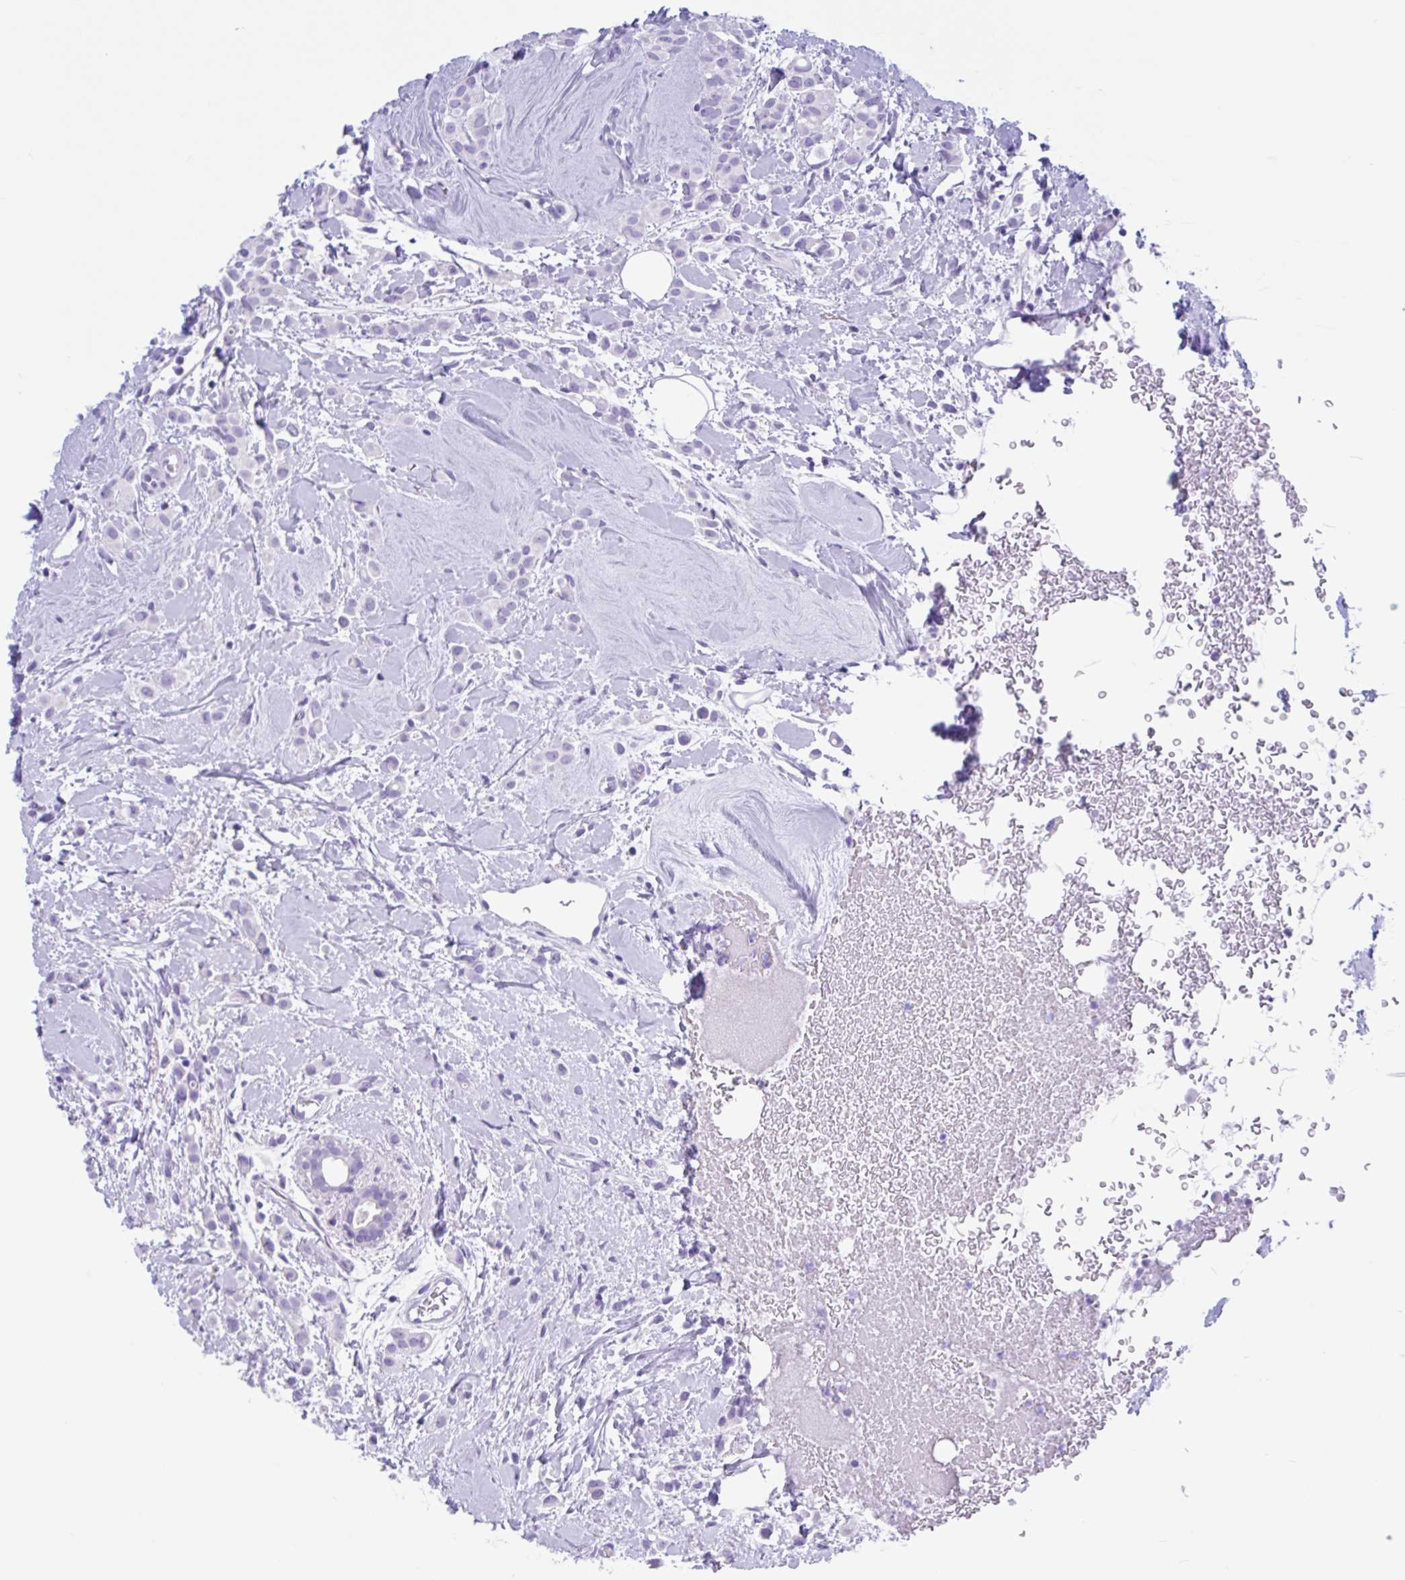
{"staining": {"intensity": "negative", "quantity": "none", "location": "none"}, "tissue": "breast cancer", "cell_type": "Tumor cells", "image_type": "cancer", "snomed": [{"axis": "morphology", "description": "Lobular carcinoma"}, {"axis": "topography", "description": "Breast"}], "caption": "Image shows no protein positivity in tumor cells of breast cancer (lobular carcinoma) tissue.", "gene": "OR4N4", "patient": {"sex": "female", "age": 68}}